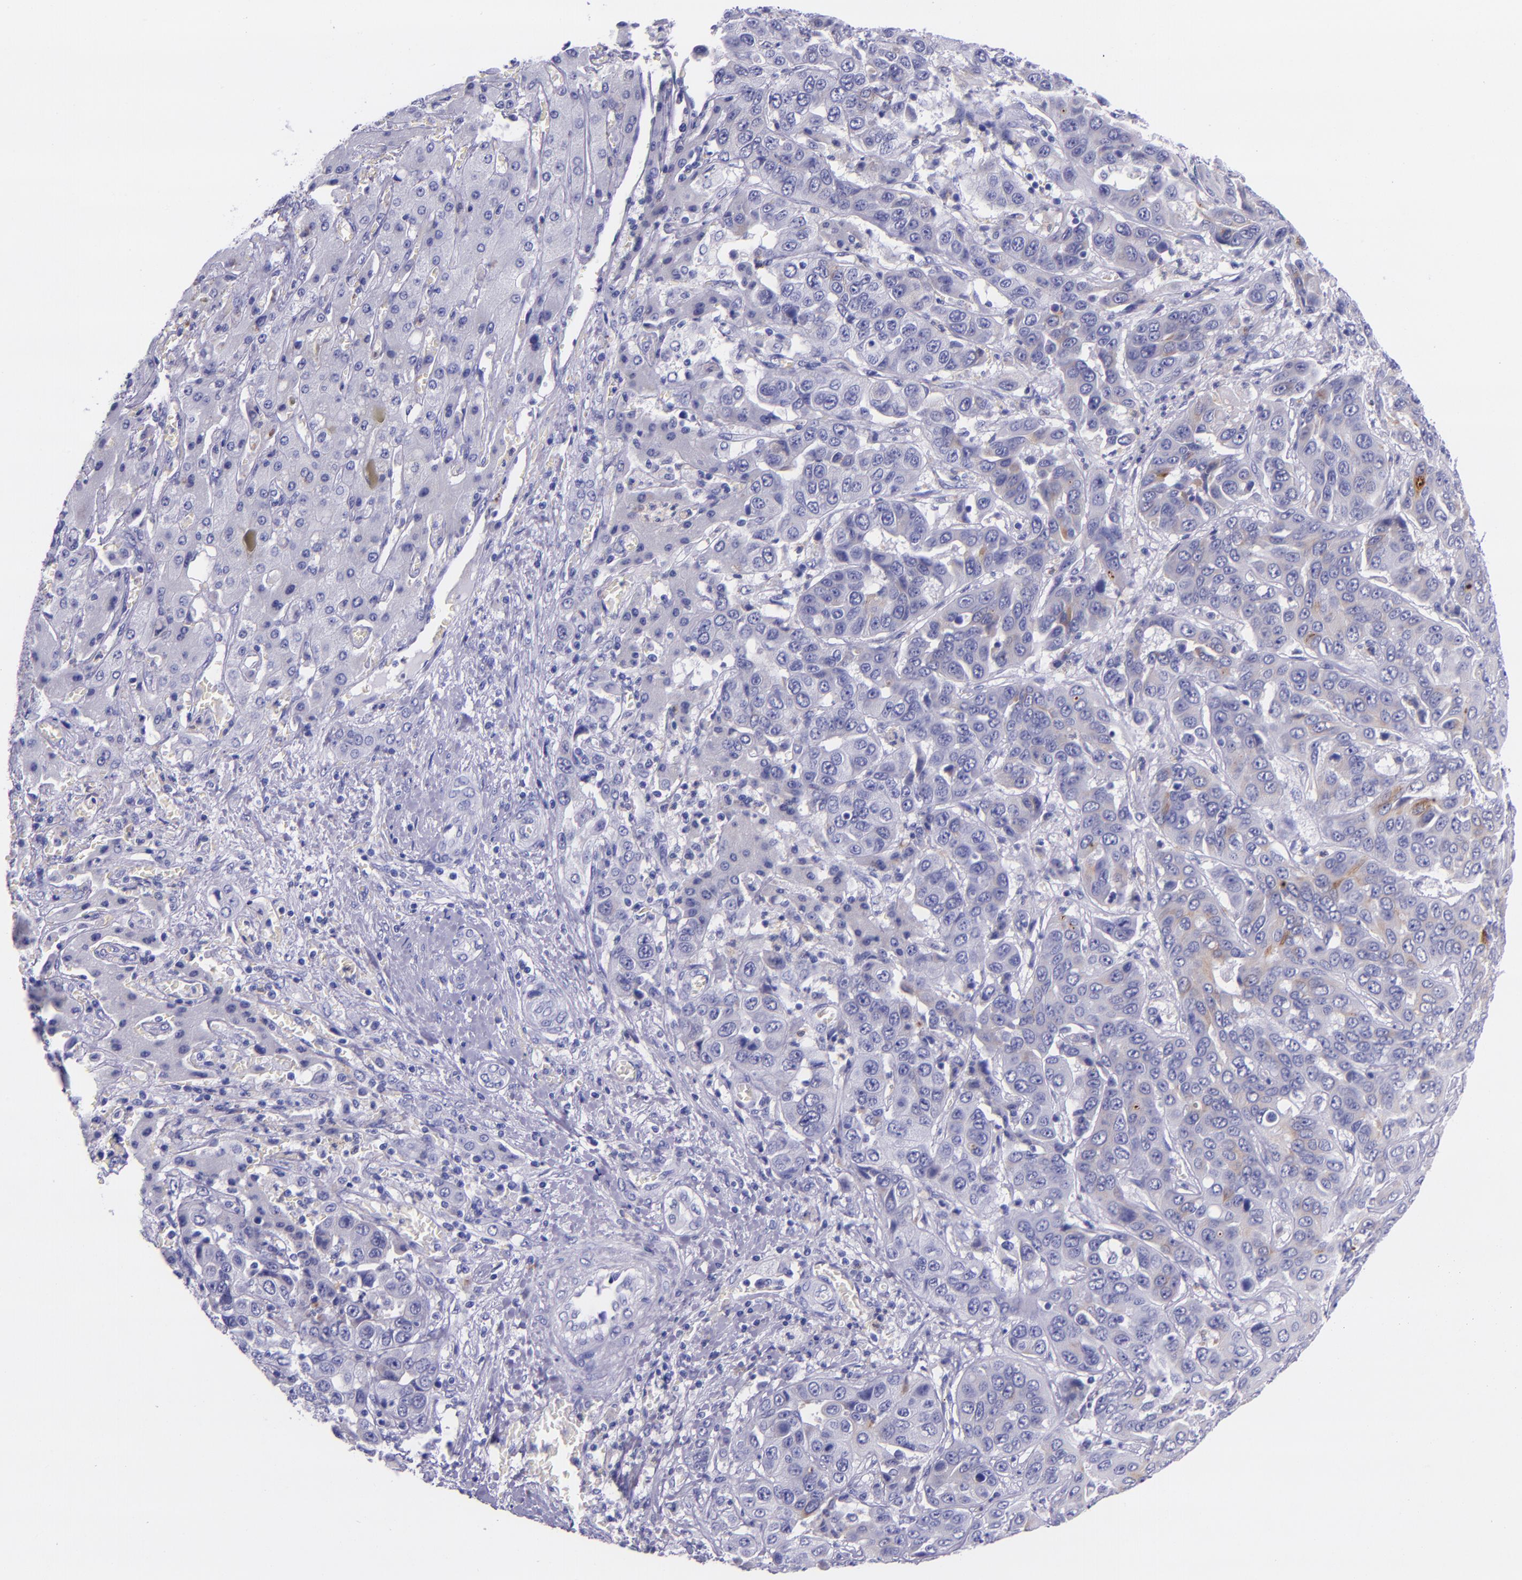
{"staining": {"intensity": "moderate", "quantity": "<25%", "location": "cytoplasmic/membranous"}, "tissue": "liver cancer", "cell_type": "Tumor cells", "image_type": "cancer", "snomed": [{"axis": "morphology", "description": "Cholangiocarcinoma"}, {"axis": "topography", "description": "Liver"}], "caption": "The immunohistochemical stain labels moderate cytoplasmic/membranous positivity in tumor cells of liver cancer (cholangiocarcinoma) tissue. The staining was performed using DAB (3,3'-diaminobenzidine), with brown indicating positive protein expression. Nuclei are stained blue with hematoxylin.", "gene": "SLPI", "patient": {"sex": "female", "age": 52}}